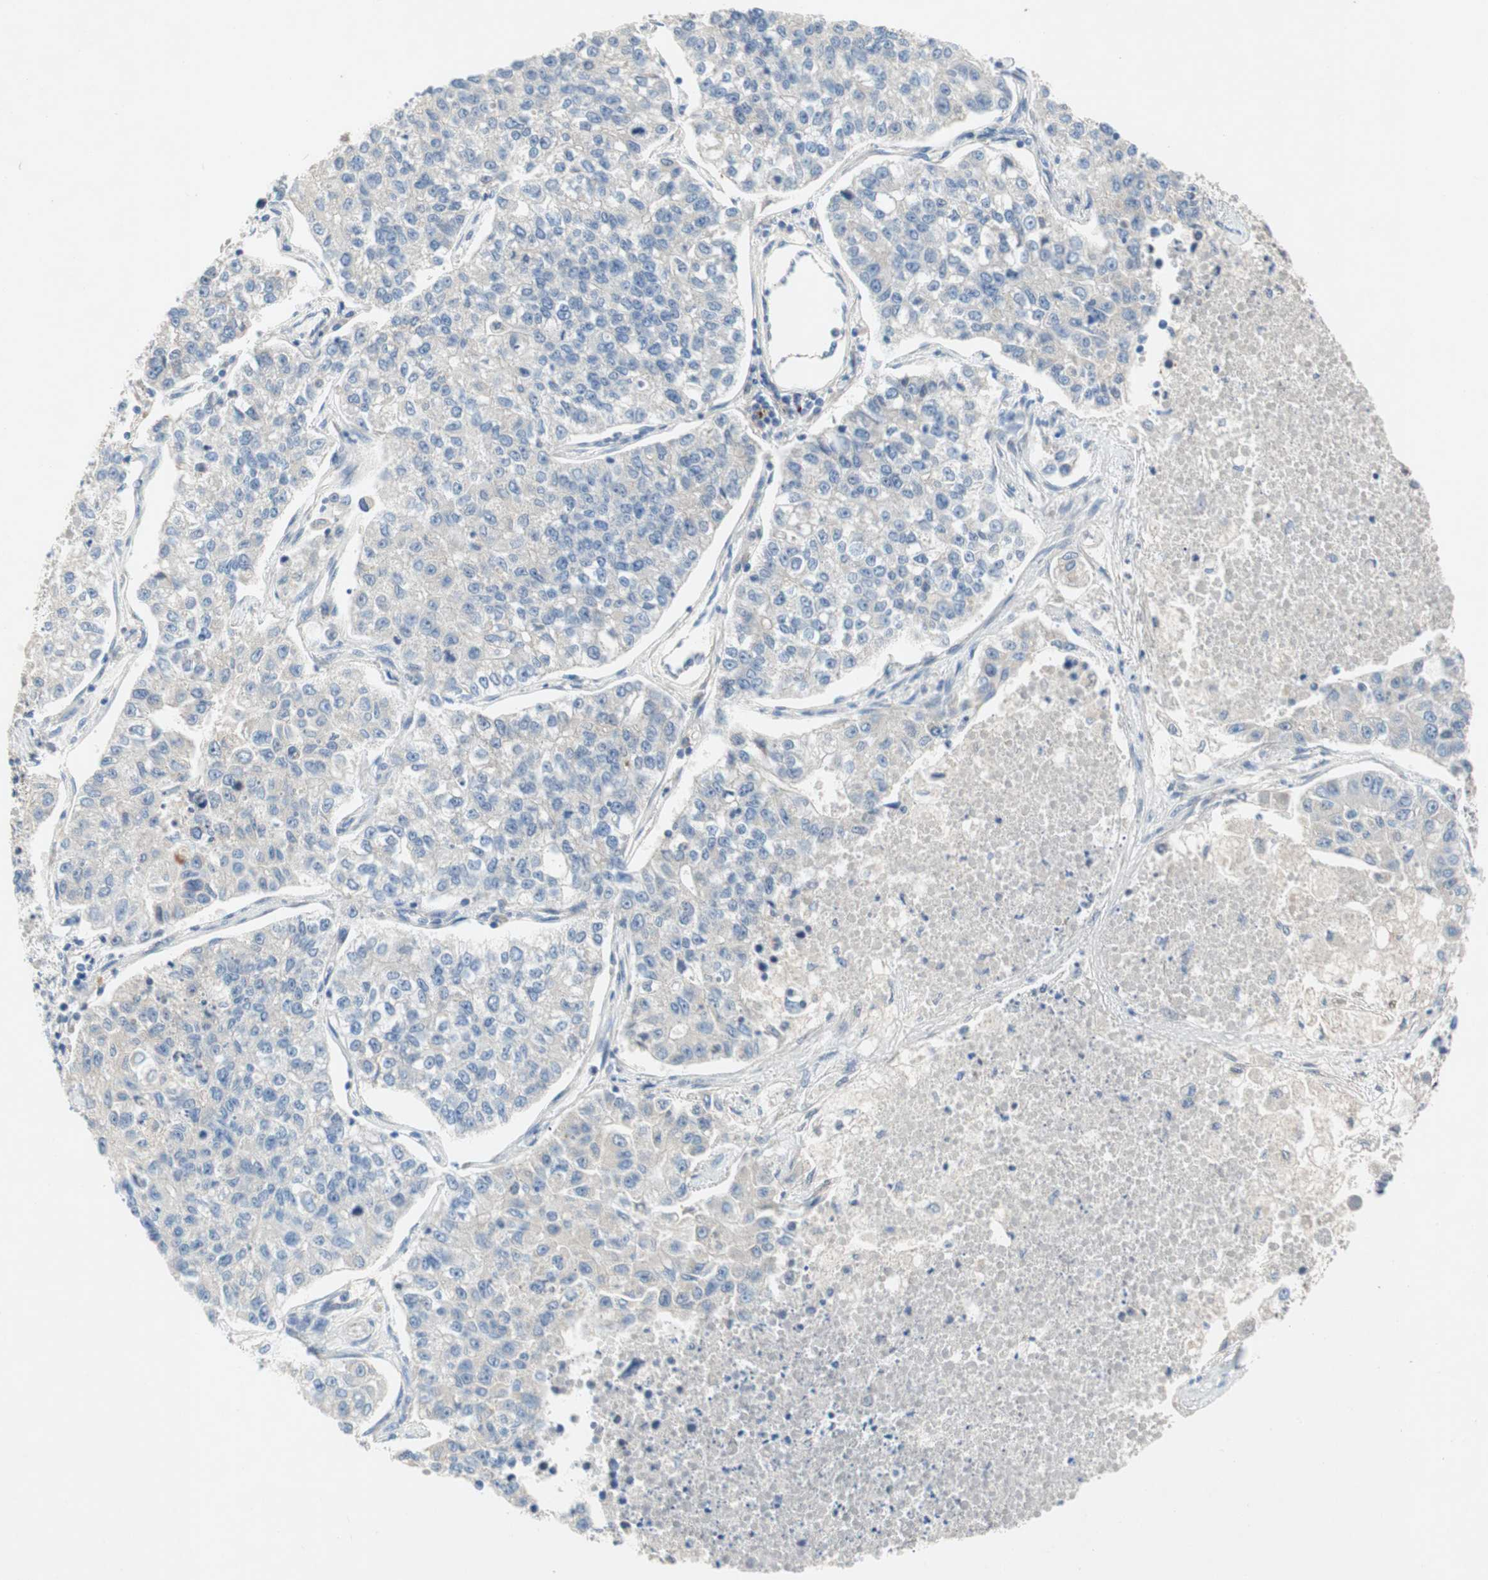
{"staining": {"intensity": "negative", "quantity": "none", "location": "none"}, "tissue": "lung cancer", "cell_type": "Tumor cells", "image_type": "cancer", "snomed": [{"axis": "morphology", "description": "Adenocarcinoma, NOS"}, {"axis": "topography", "description": "Lung"}], "caption": "Immunohistochemical staining of human lung cancer reveals no significant expression in tumor cells. Nuclei are stained in blue.", "gene": "RELB", "patient": {"sex": "male", "age": 49}}